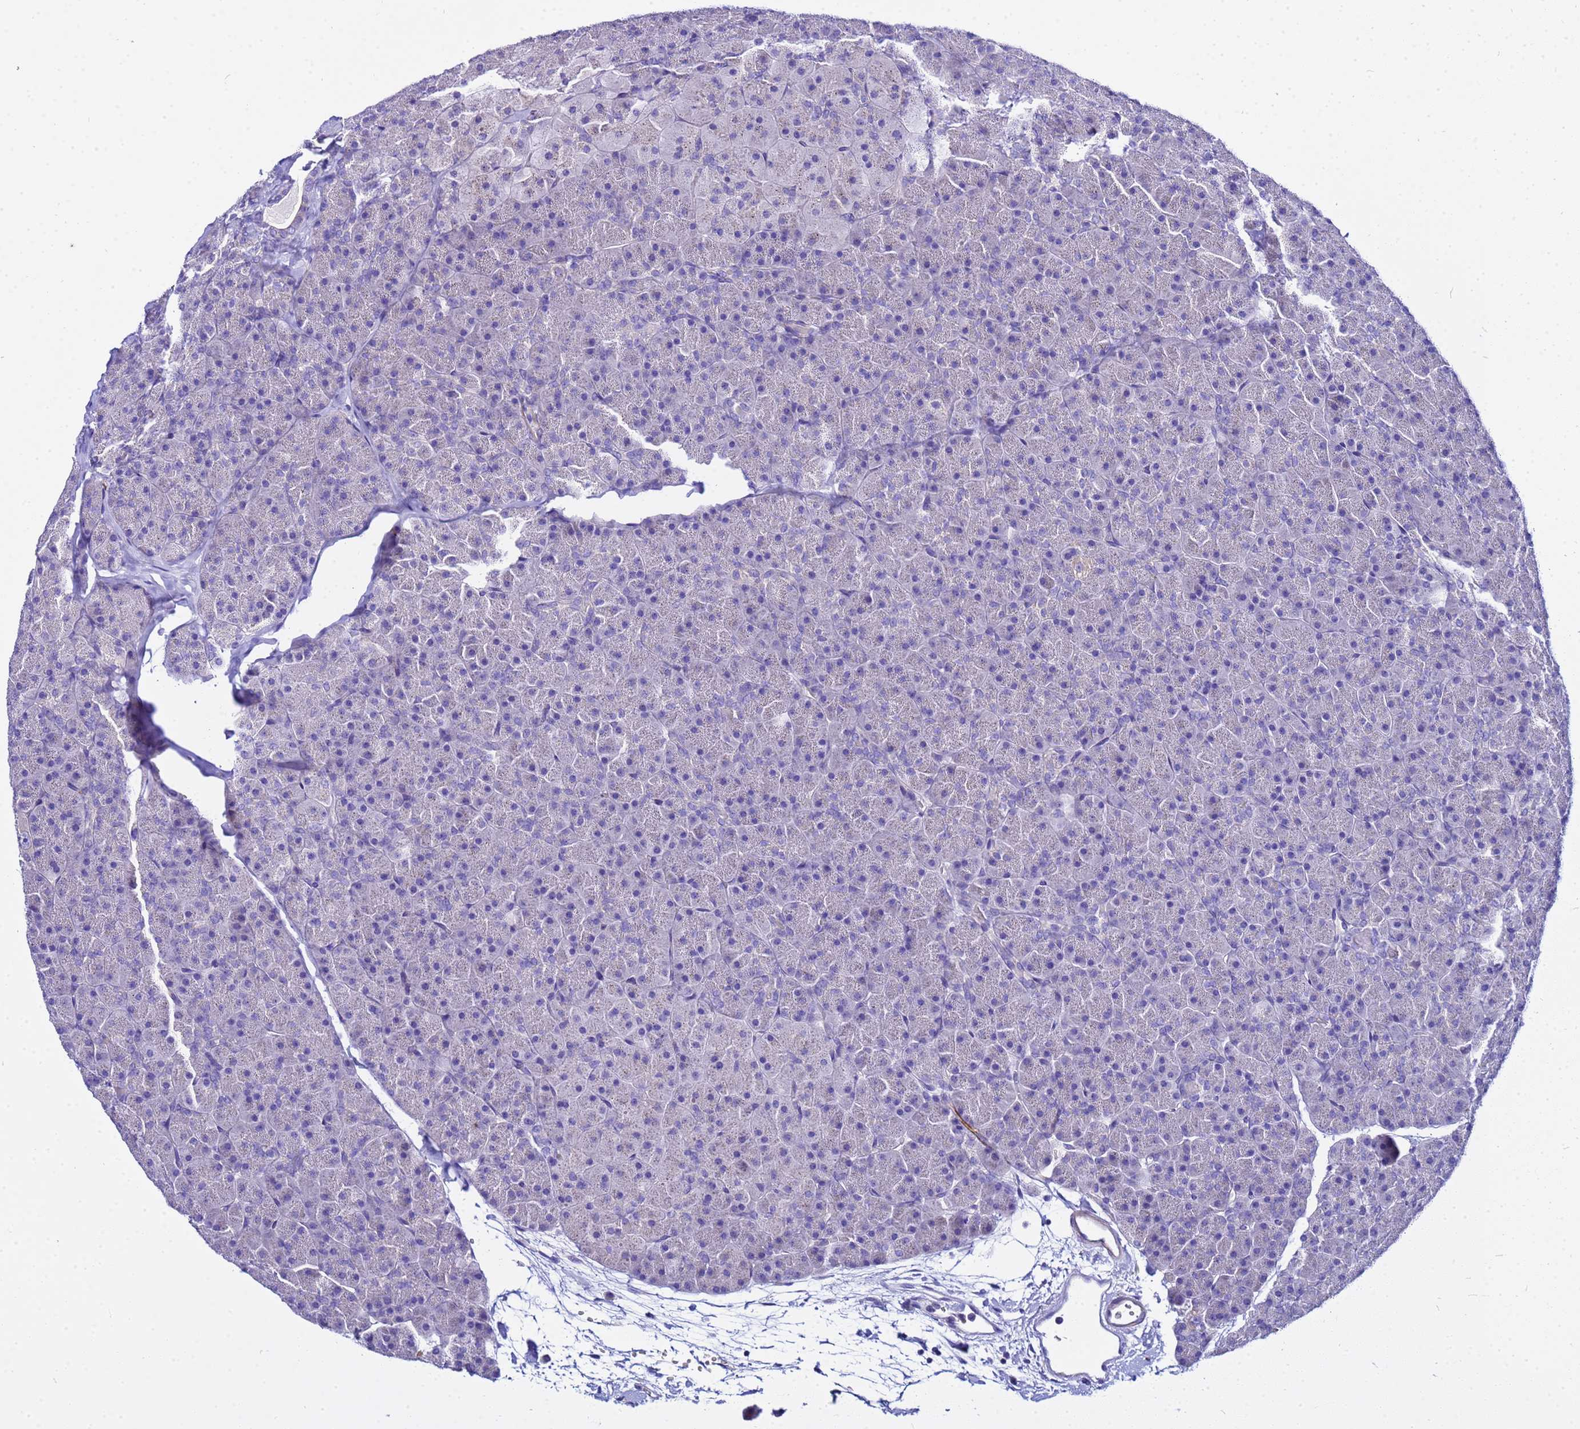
{"staining": {"intensity": "negative", "quantity": "none", "location": "none"}, "tissue": "pancreas", "cell_type": "Exocrine glandular cells", "image_type": "normal", "snomed": [{"axis": "morphology", "description": "Normal tissue, NOS"}, {"axis": "topography", "description": "Pancreas"}], "caption": "Protein analysis of normal pancreas displays no significant positivity in exocrine glandular cells. The staining is performed using DAB brown chromogen with nuclei counter-stained in using hematoxylin.", "gene": "USP18", "patient": {"sex": "male", "age": 36}}